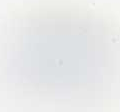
{"staining": {"intensity": "negative", "quantity": "none", "location": "none"}, "tissue": "pancreas", "cell_type": "Exocrine glandular cells", "image_type": "normal", "snomed": [{"axis": "morphology", "description": "Normal tissue, NOS"}, {"axis": "topography", "description": "Pancreas"}], "caption": "An immunohistochemistry histopathology image of unremarkable pancreas is shown. There is no staining in exocrine glandular cells of pancreas. (Brightfield microscopy of DAB (3,3'-diaminobenzidine) immunohistochemistry (IHC) at high magnification).", "gene": "GABRB2", "patient": {"sex": "female", "age": 74}}